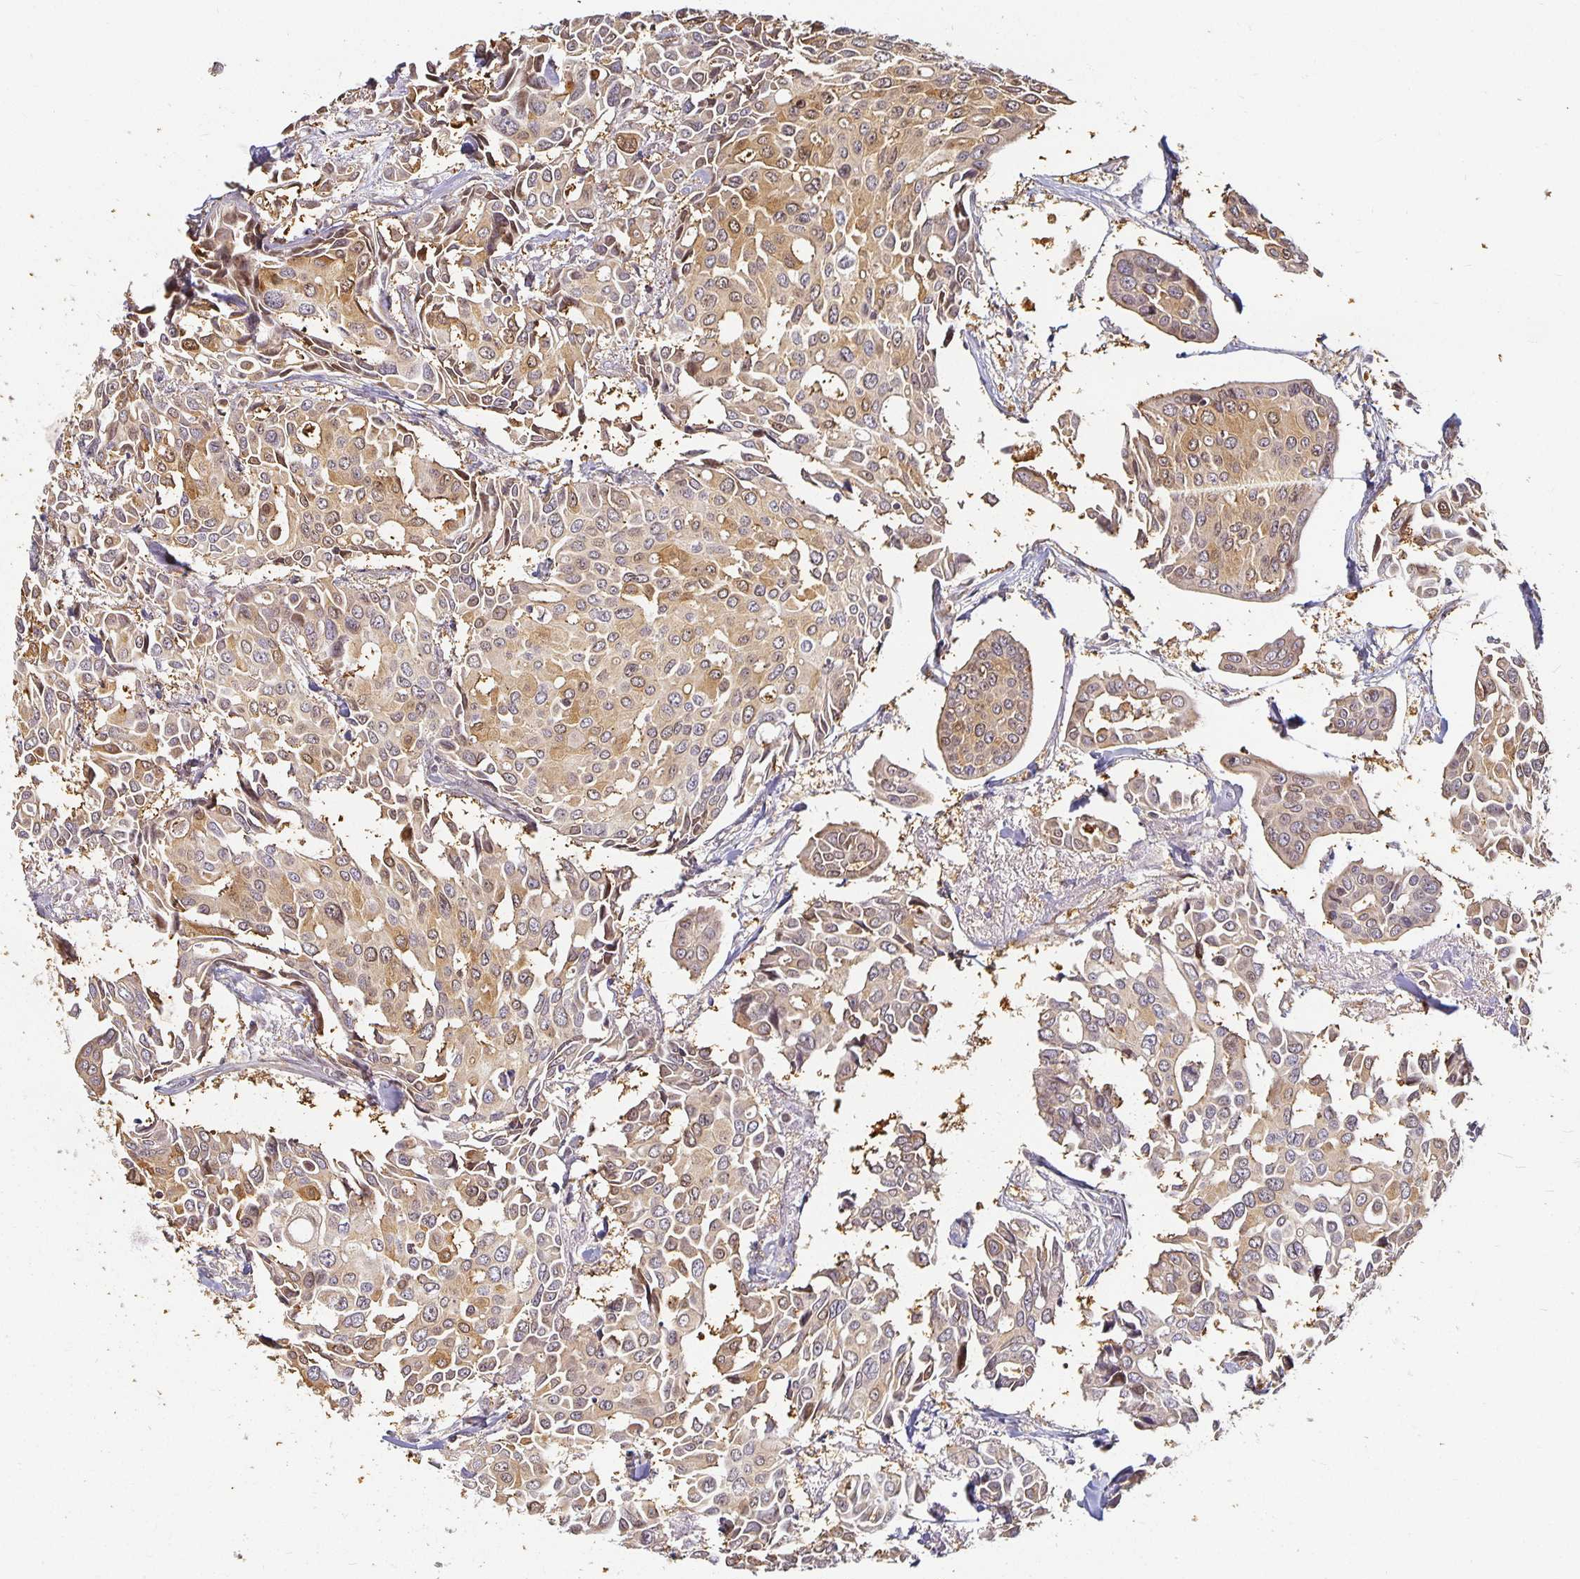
{"staining": {"intensity": "moderate", "quantity": ">75%", "location": "cytoplasmic/membranous"}, "tissue": "breast cancer", "cell_type": "Tumor cells", "image_type": "cancer", "snomed": [{"axis": "morphology", "description": "Duct carcinoma"}, {"axis": "topography", "description": "Breast"}], "caption": "Immunohistochemical staining of human breast invasive ductal carcinoma exhibits moderate cytoplasmic/membranous protein expression in about >75% of tumor cells.", "gene": "EHF", "patient": {"sex": "female", "age": 54}}